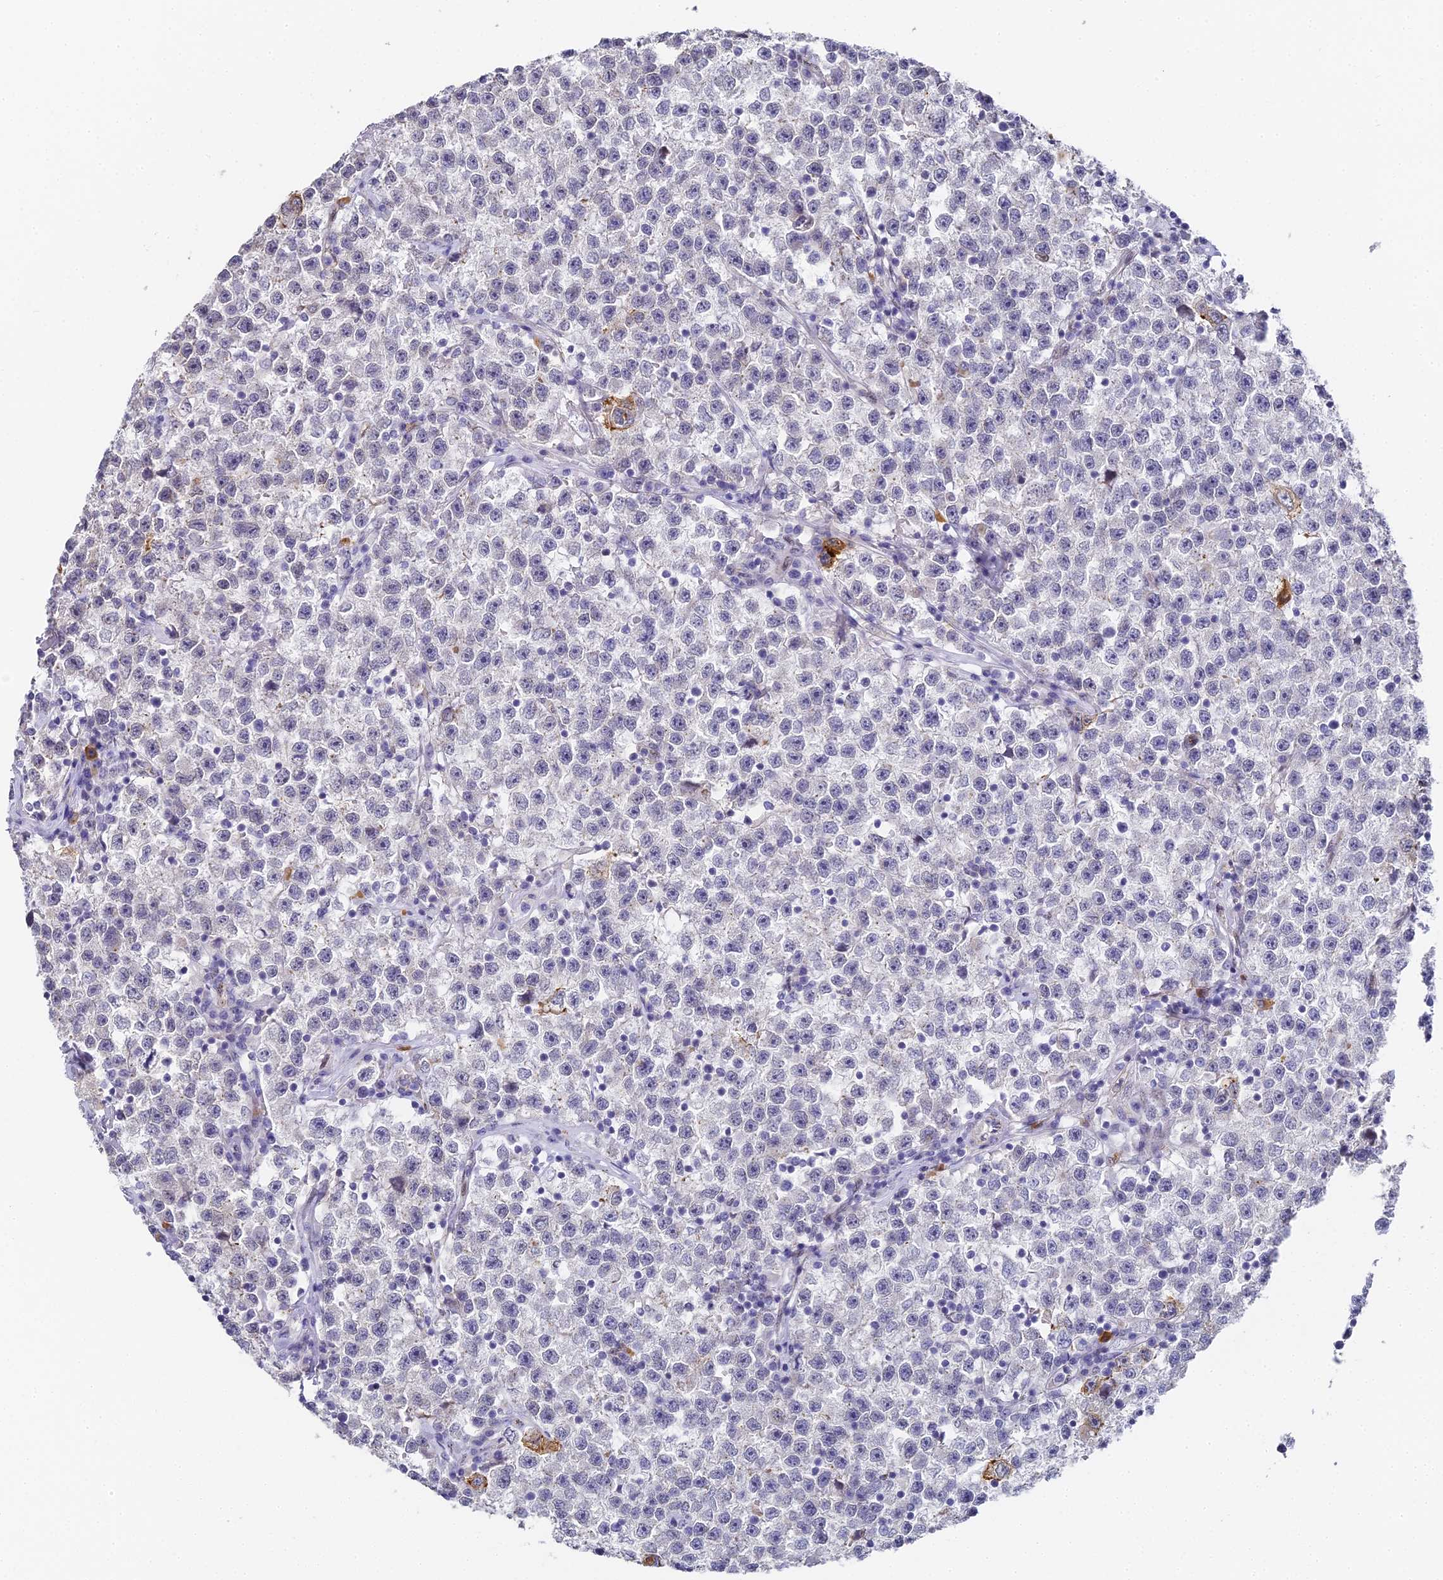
{"staining": {"intensity": "negative", "quantity": "none", "location": "none"}, "tissue": "testis cancer", "cell_type": "Tumor cells", "image_type": "cancer", "snomed": [{"axis": "morphology", "description": "Seminoma, NOS"}, {"axis": "topography", "description": "Testis"}], "caption": "IHC micrograph of neoplastic tissue: human testis cancer (seminoma) stained with DAB shows no significant protein staining in tumor cells.", "gene": "GJA1", "patient": {"sex": "male", "age": 22}}